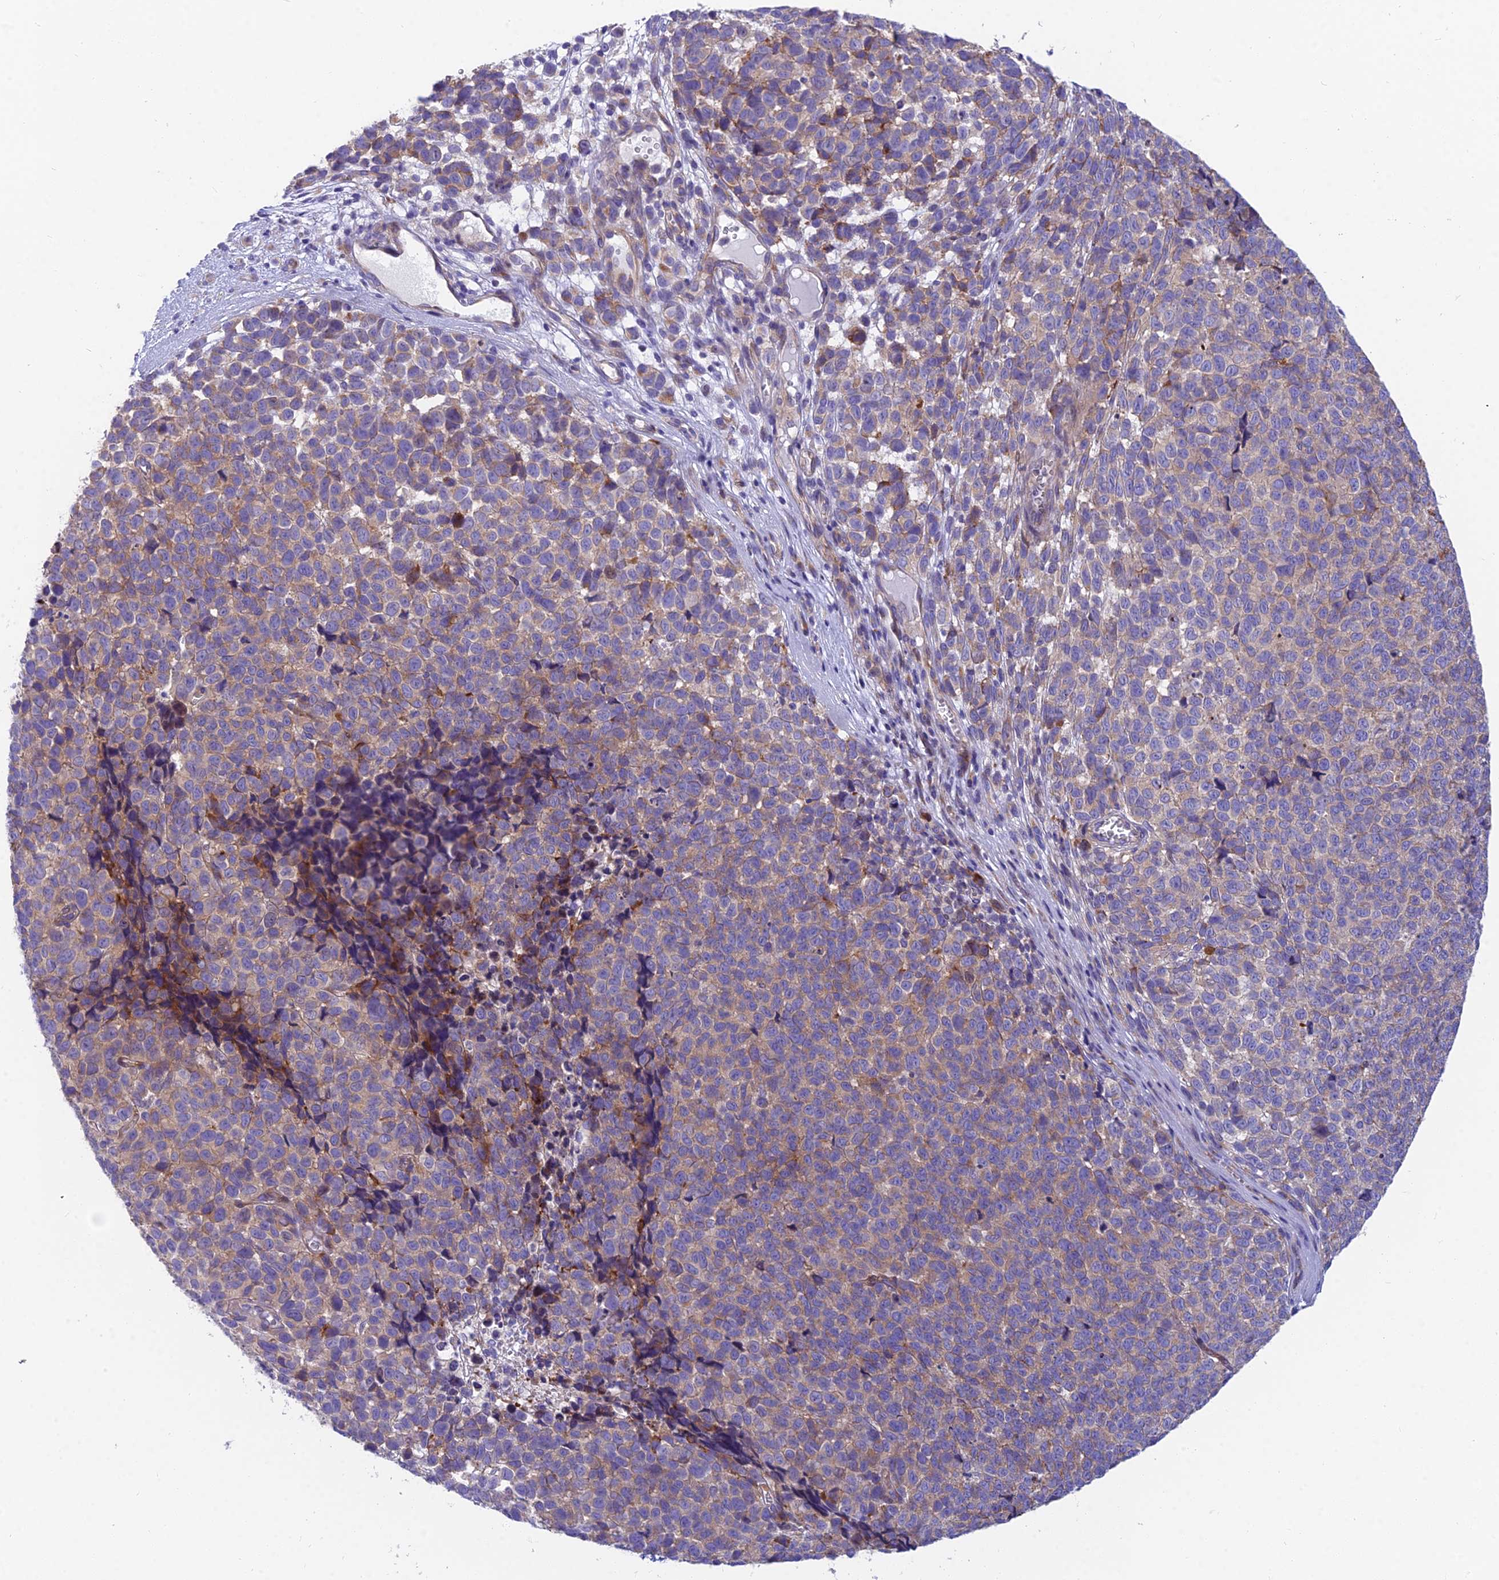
{"staining": {"intensity": "weak", "quantity": "25%-75%", "location": "cytoplasmic/membranous"}, "tissue": "melanoma", "cell_type": "Tumor cells", "image_type": "cancer", "snomed": [{"axis": "morphology", "description": "Malignant melanoma, NOS"}, {"axis": "topography", "description": "Nose, NOS"}], "caption": "Immunohistochemistry (IHC) image of neoplastic tissue: human malignant melanoma stained using IHC shows low levels of weak protein expression localized specifically in the cytoplasmic/membranous of tumor cells, appearing as a cytoplasmic/membranous brown color.", "gene": "MVB12A", "patient": {"sex": "female", "age": 48}}